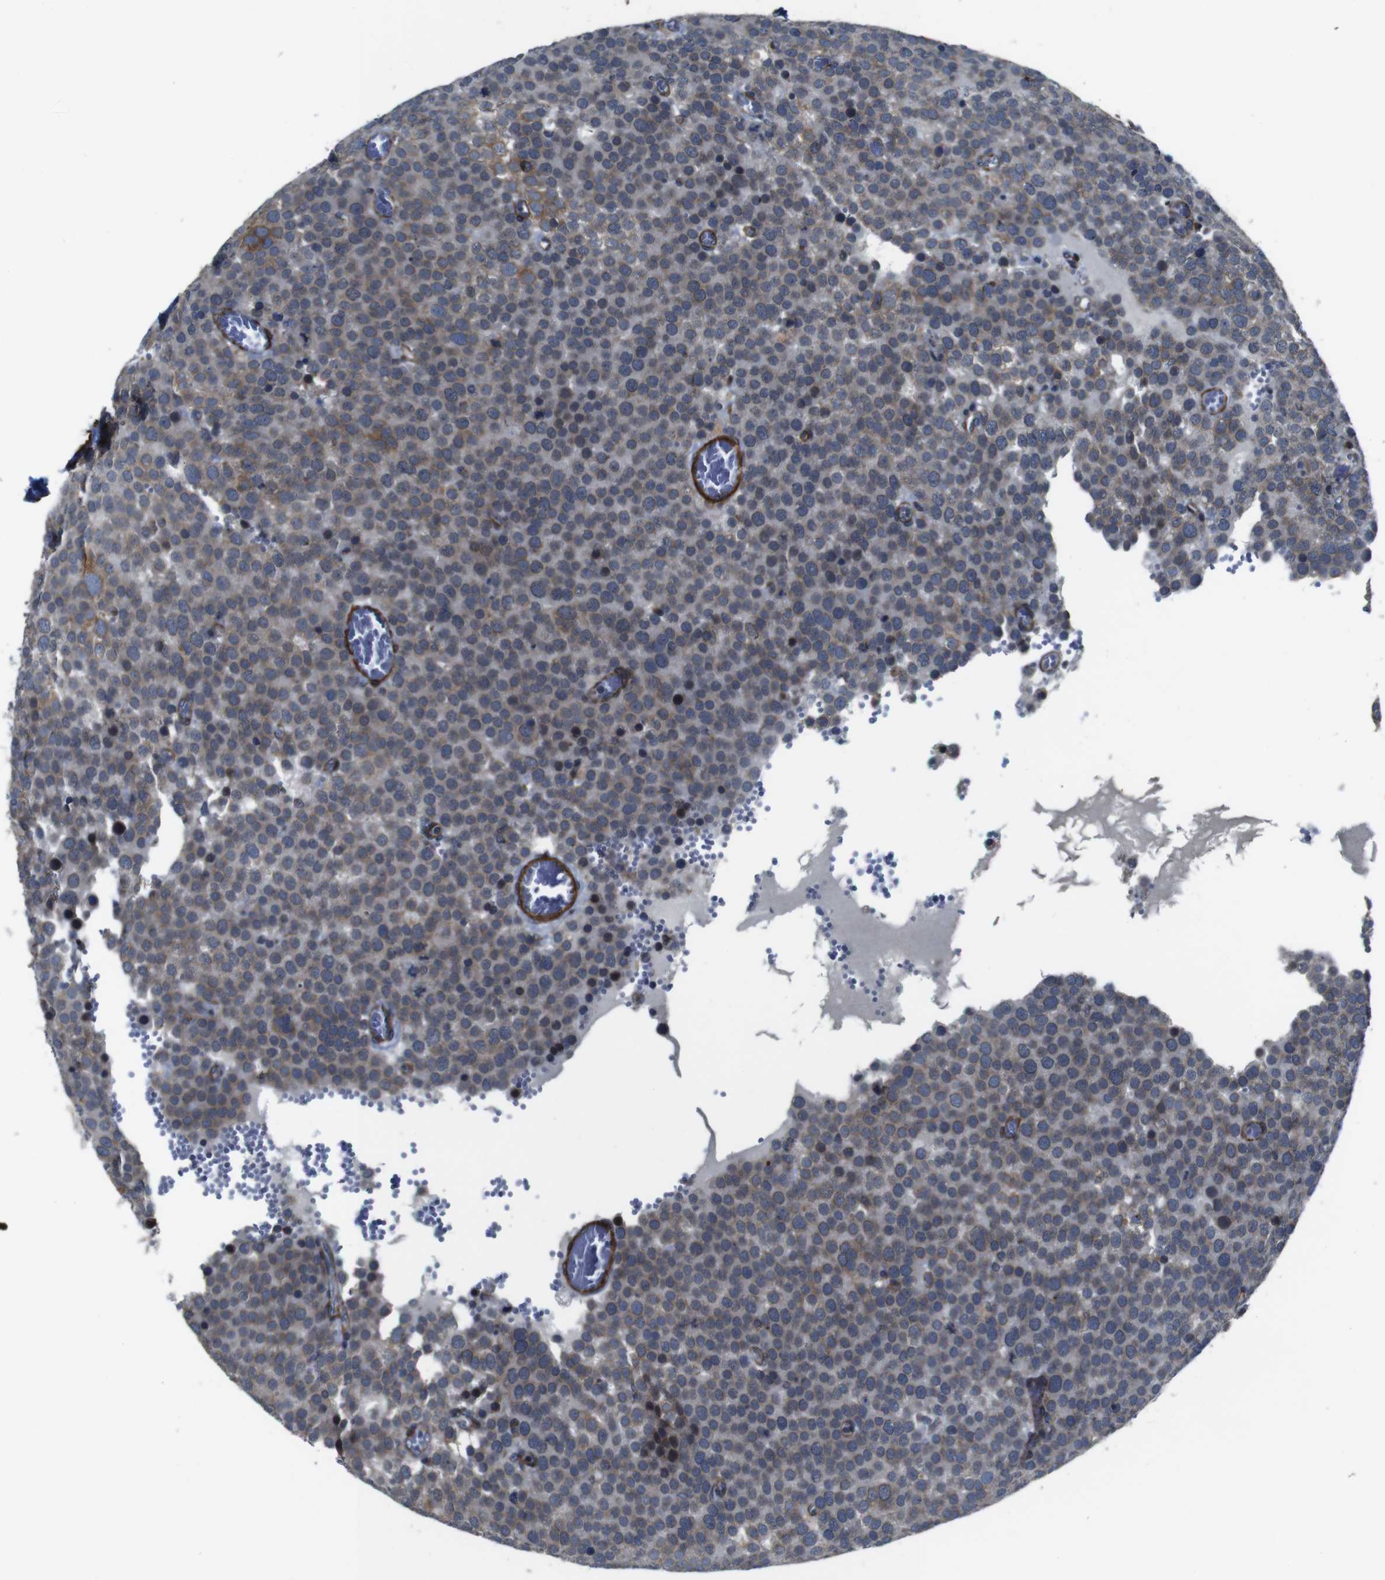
{"staining": {"intensity": "weak", "quantity": ">75%", "location": "cytoplasmic/membranous"}, "tissue": "testis cancer", "cell_type": "Tumor cells", "image_type": "cancer", "snomed": [{"axis": "morphology", "description": "Normal tissue, NOS"}, {"axis": "morphology", "description": "Seminoma, NOS"}, {"axis": "topography", "description": "Testis"}], "caption": "This is an image of immunohistochemistry staining of testis seminoma, which shows weak expression in the cytoplasmic/membranous of tumor cells.", "gene": "GGT7", "patient": {"sex": "male", "age": 71}}